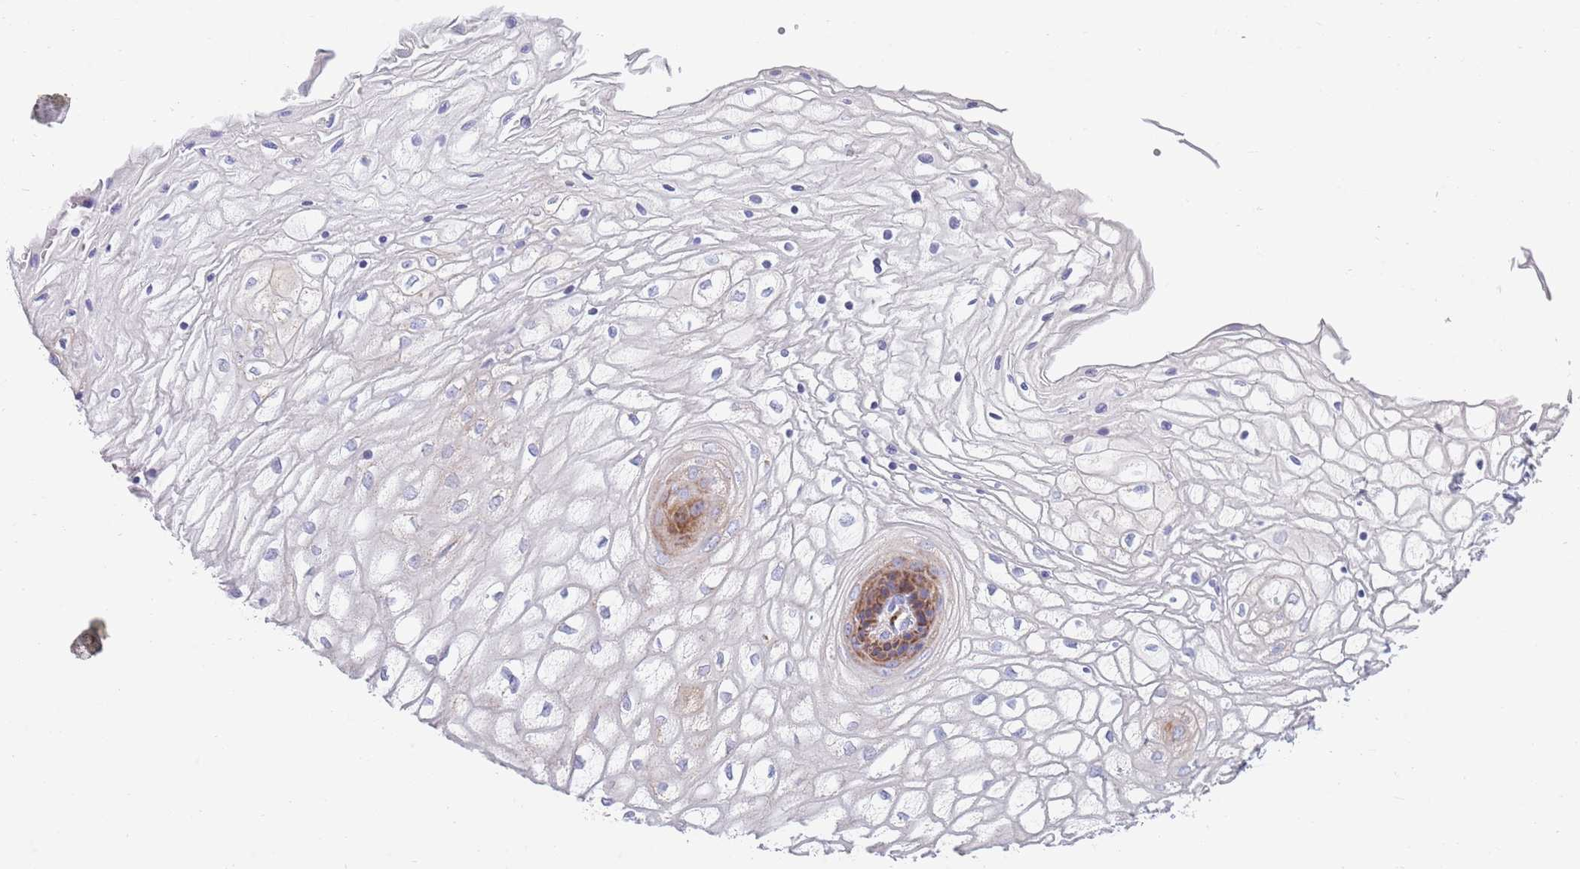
{"staining": {"intensity": "strong", "quantity": "25%-75%", "location": "cytoplasmic/membranous"}, "tissue": "vagina", "cell_type": "Squamous epithelial cells", "image_type": "normal", "snomed": [{"axis": "morphology", "description": "Normal tissue, NOS"}, {"axis": "topography", "description": "Vagina"}], "caption": "The micrograph displays a brown stain indicating the presence of a protein in the cytoplasmic/membranous of squamous epithelial cells in vagina. The staining is performed using DAB brown chromogen to label protein expression. The nuclei are counter-stained blue using hematoxylin.", "gene": "EMC8", "patient": {"sex": "female", "age": 34}}